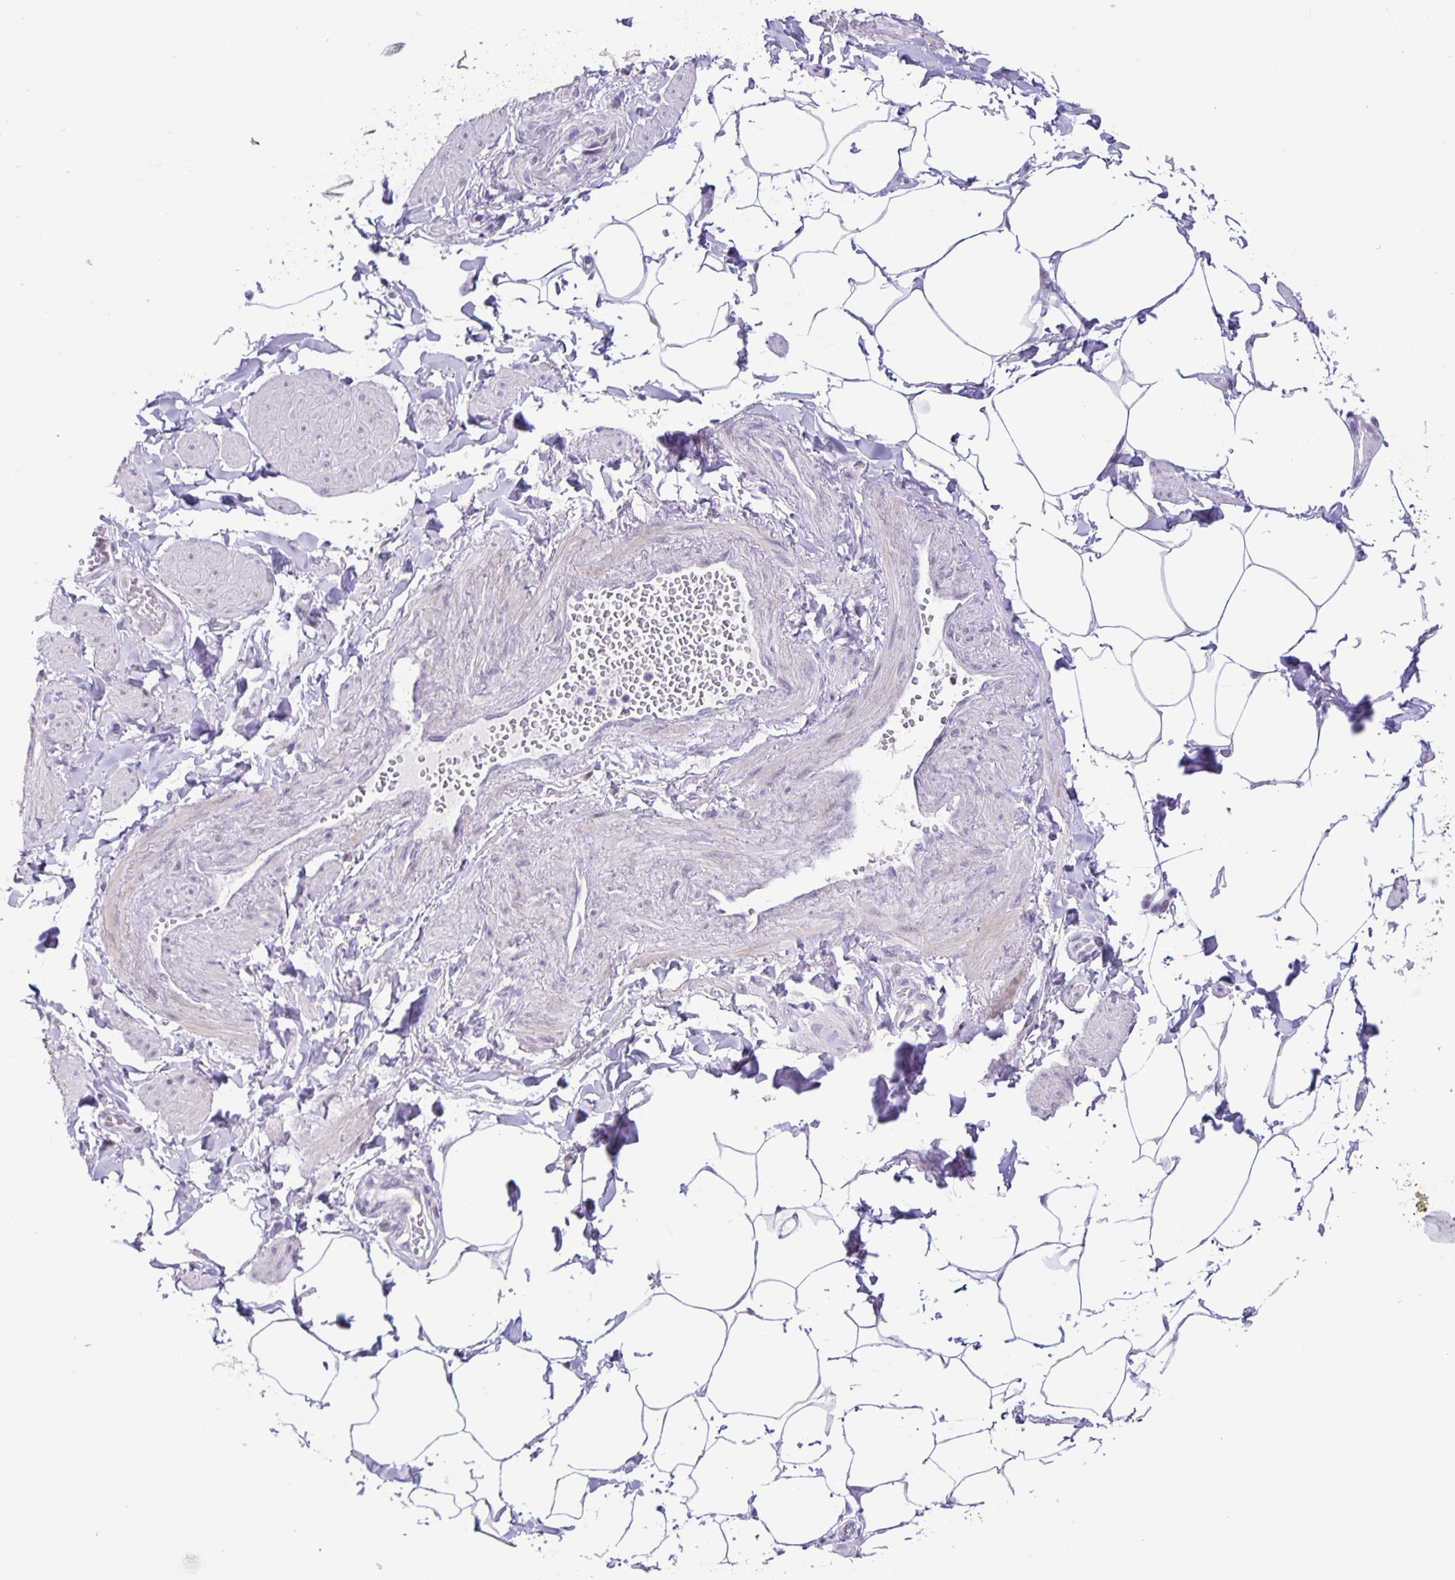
{"staining": {"intensity": "negative", "quantity": "none", "location": "none"}, "tissue": "adipose tissue", "cell_type": "Adipocytes", "image_type": "normal", "snomed": [{"axis": "morphology", "description": "Normal tissue, NOS"}, {"axis": "topography", "description": "Epididymis"}, {"axis": "topography", "description": "Peripheral nerve tissue"}], "caption": "The image shows no significant staining in adipocytes of adipose tissue. (DAB immunohistochemistry (IHC) with hematoxylin counter stain).", "gene": "FOSL2", "patient": {"sex": "male", "age": 32}}